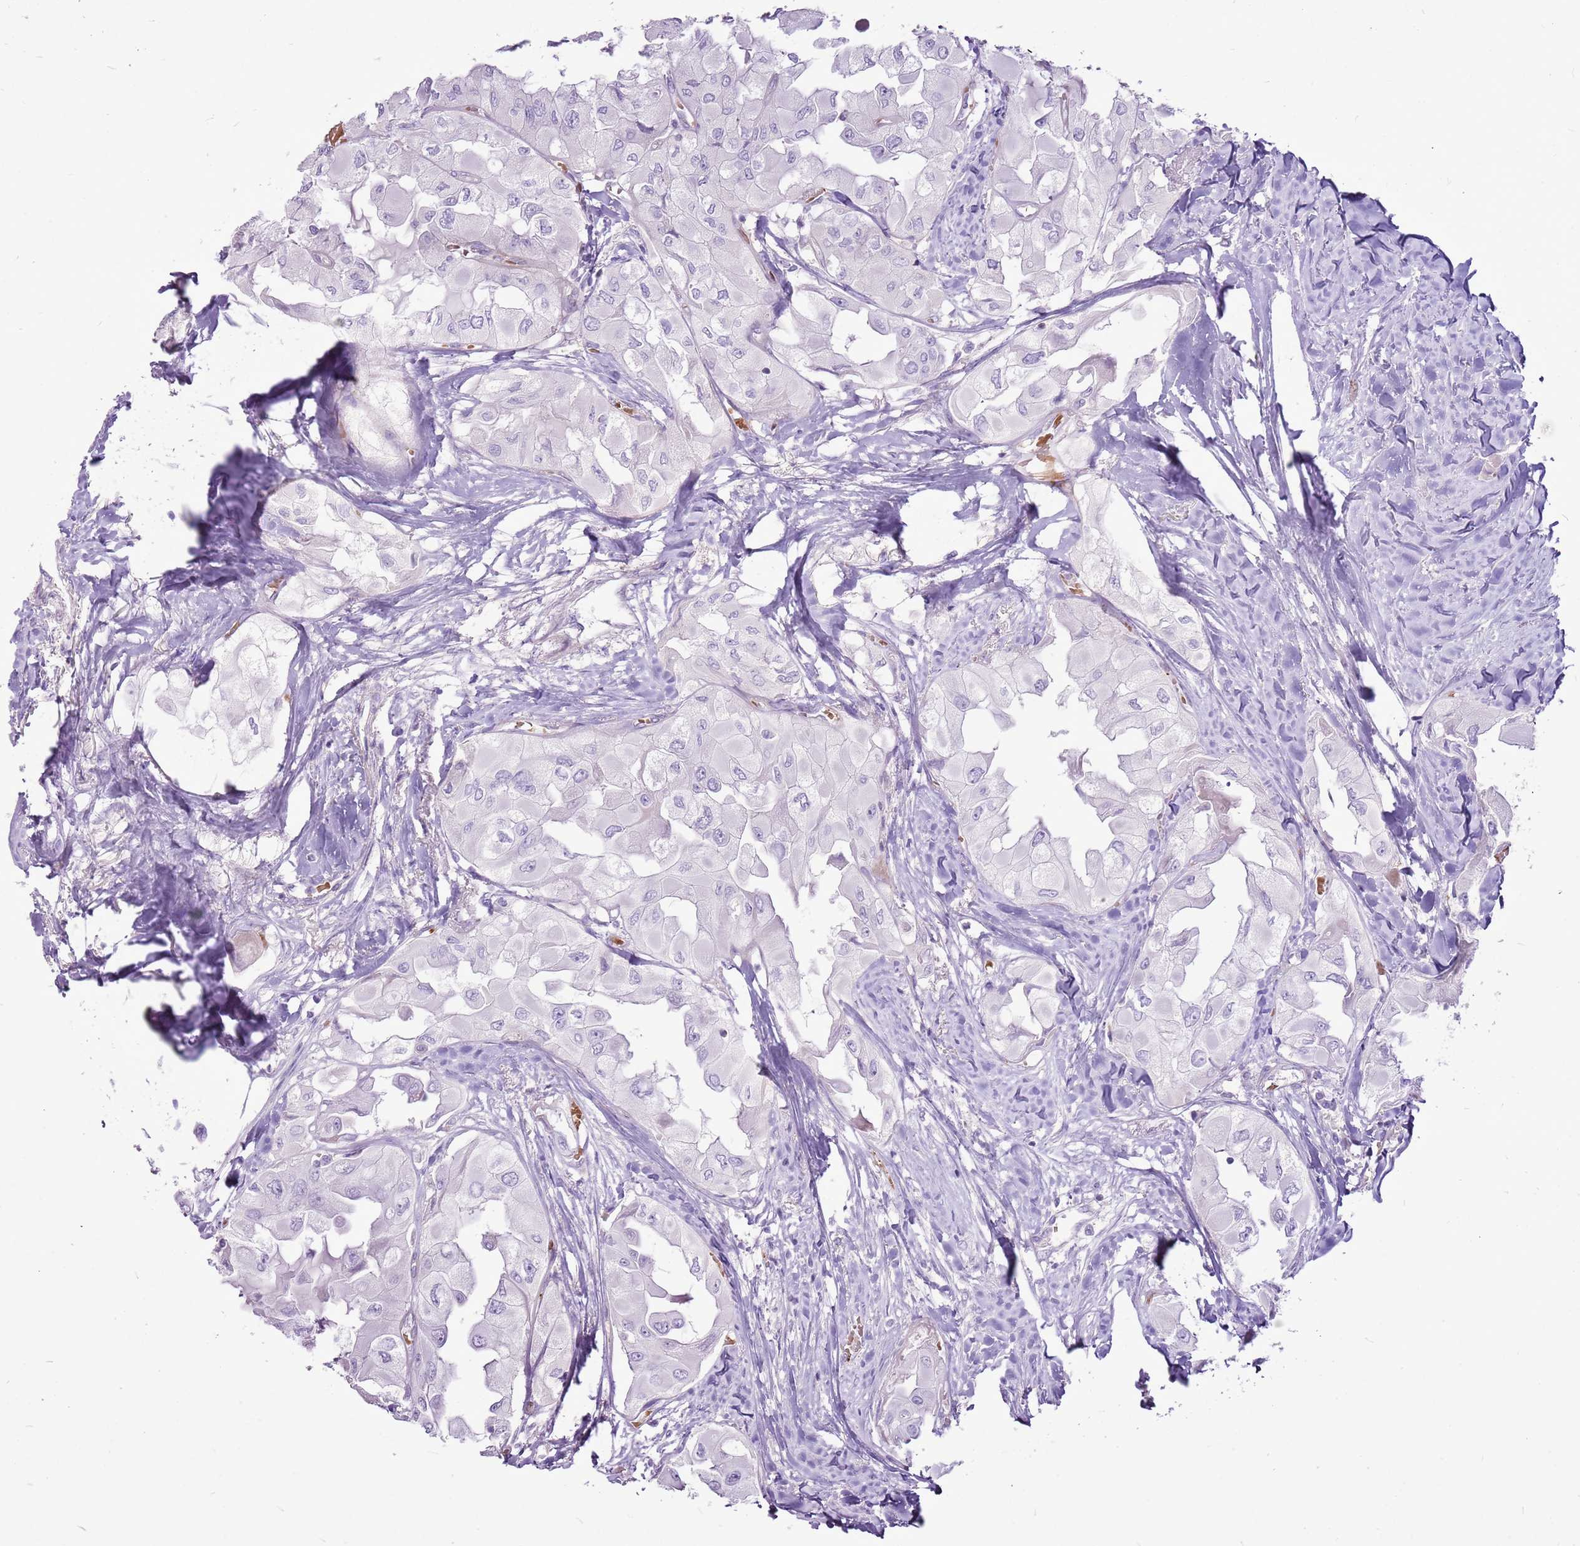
{"staining": {"intensity": "negative", "quantity": "none", "location": "none"}, "tissue": "thyroid cancer", "cell_type": "Tumor cells", "image_type": "cancer", "snomed": [{"axis": "morphology", "description": "Normal tissue, NOS"}, {"axis": "morphology", "description": "Papillary adenocarcinoma, NOS"}, {"axis": "topography", "description": "Thyroid gland"}], "caption": "Papillary adenocarcinoma (thyroid) was stained to show a protein in brown. There is no significant staining in tumor cells. (Immunohistochemistry (ihc), brightfield microscopy, high magnification).", "gene": "CHAC2", "patient": {"sex": "female", "age": 59}}